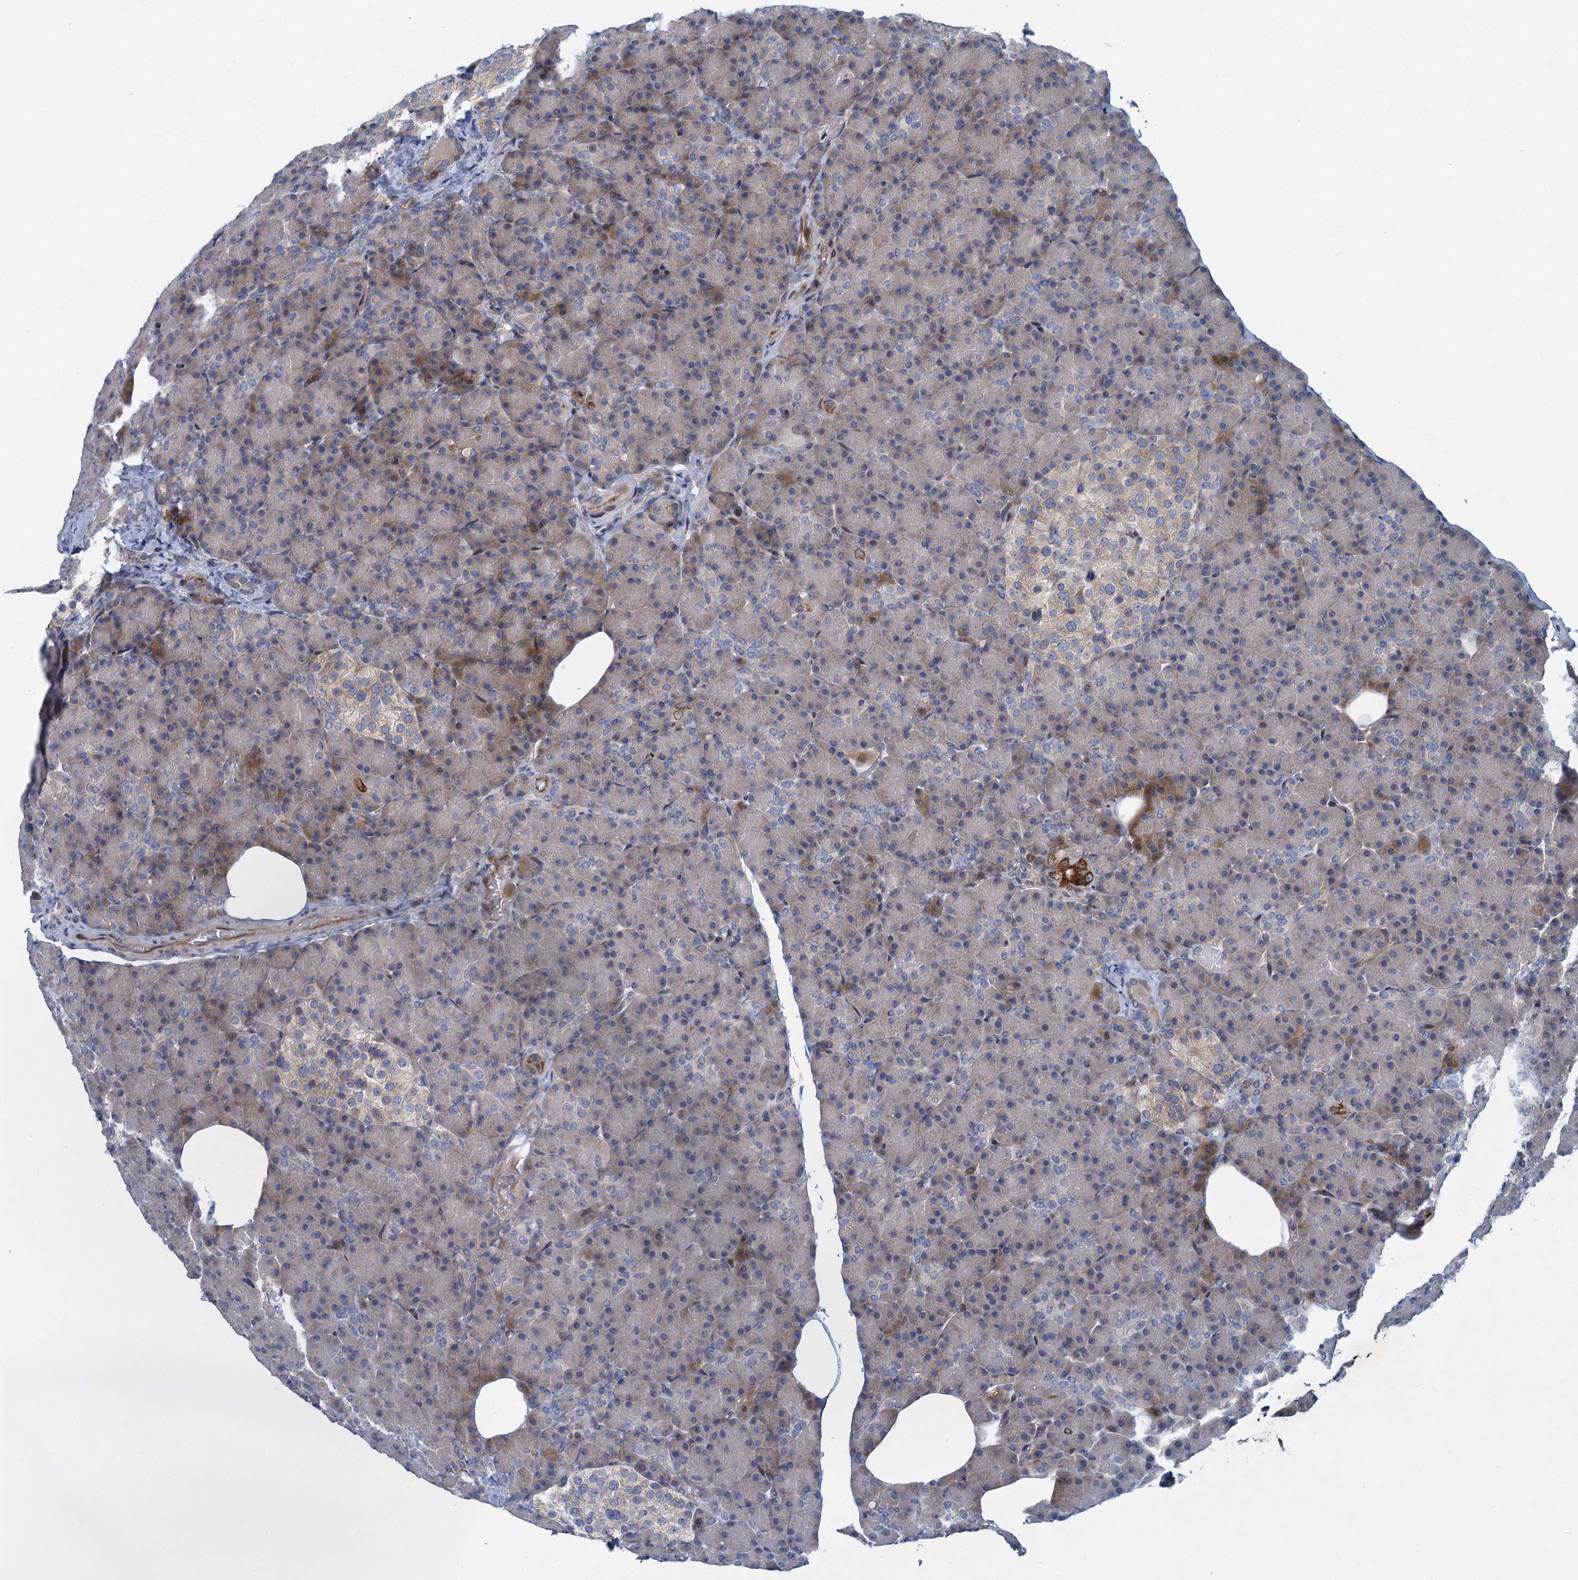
{"staining": {"intensity": "weak", "quantity": "25%-75%", "location": "cytoplasmic/membranous"}, "tissue": "pancreas", "cell_type": "Exocrine glandular cells", "image_type": "normal", "snomed": [{"axis": "morphology", "description": "Normal tissue, NOS"}, {"axis": "topography", "description": "Pancreas"}], "caption": "Pancreas stained for a protein demonstrates weak cytoplasmic/membranous positivity in exocrine glandular cells. (DAB IHC, brown staining for protein, blue staining for nuclei).", "gene": "QPCTL", "patient": {"sex": "female", "age": 43}}